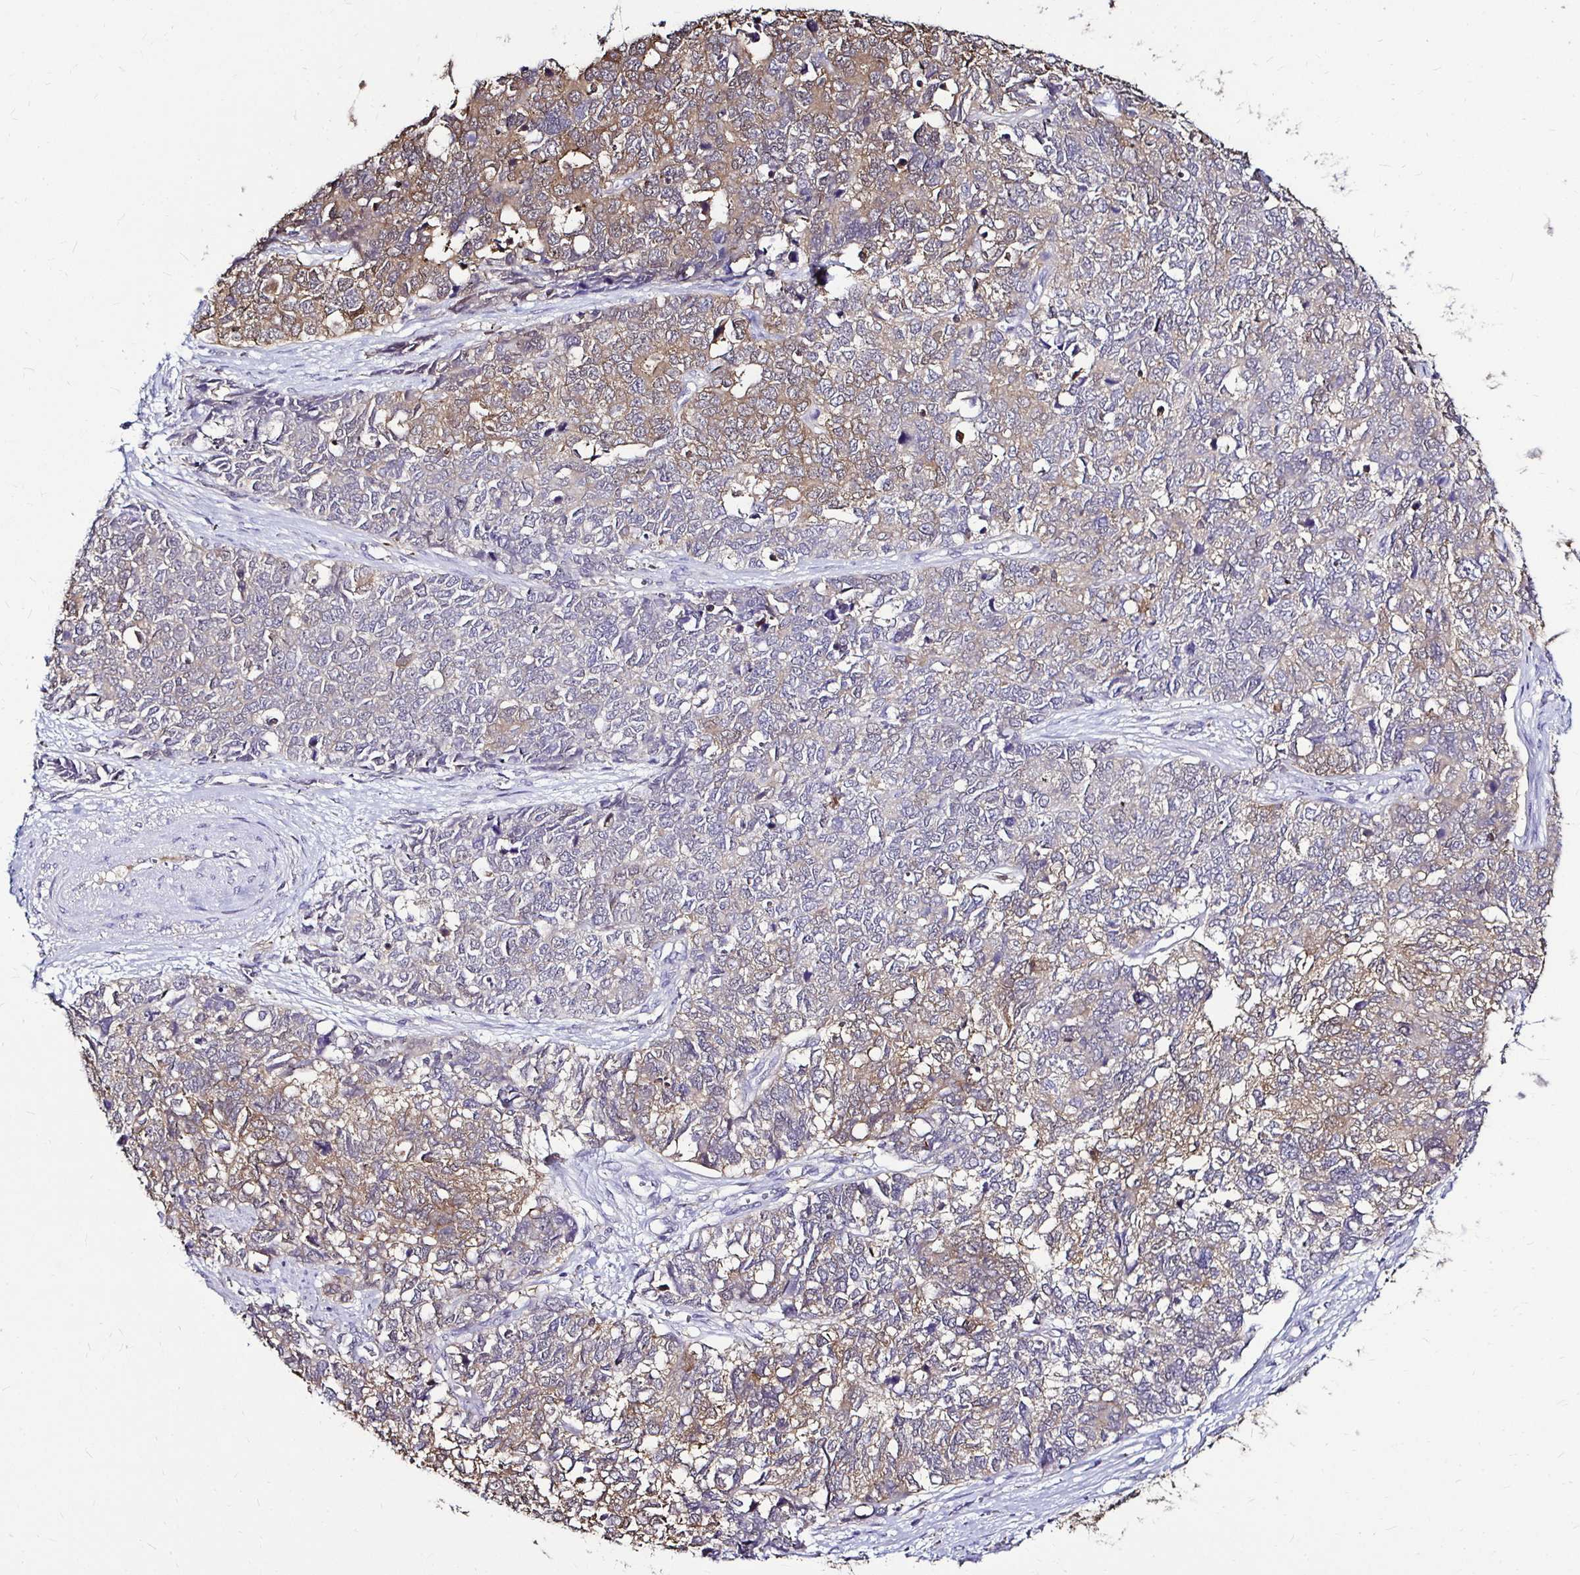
{"staining": {"intensity": "weak", "quantity": "25%-75%", "location": "cytoplasmic/membranous"}, "tissue": "cervical cancer", "cell_type": "Tumor cells", "image_type": "cancer", "snomed": [{"axis": "morphology", "description": "Adenocarcinoma, NOS"}, {"axis": "topography", "description": "Cervix"}], "caption": "A brown stain highlights weak cytoplasmic/membranous positivity of a protein in cervical adenocarcinoma tumor cells.", "gene": "IDH1", "patient": {"sex": "female", "age": 63}}